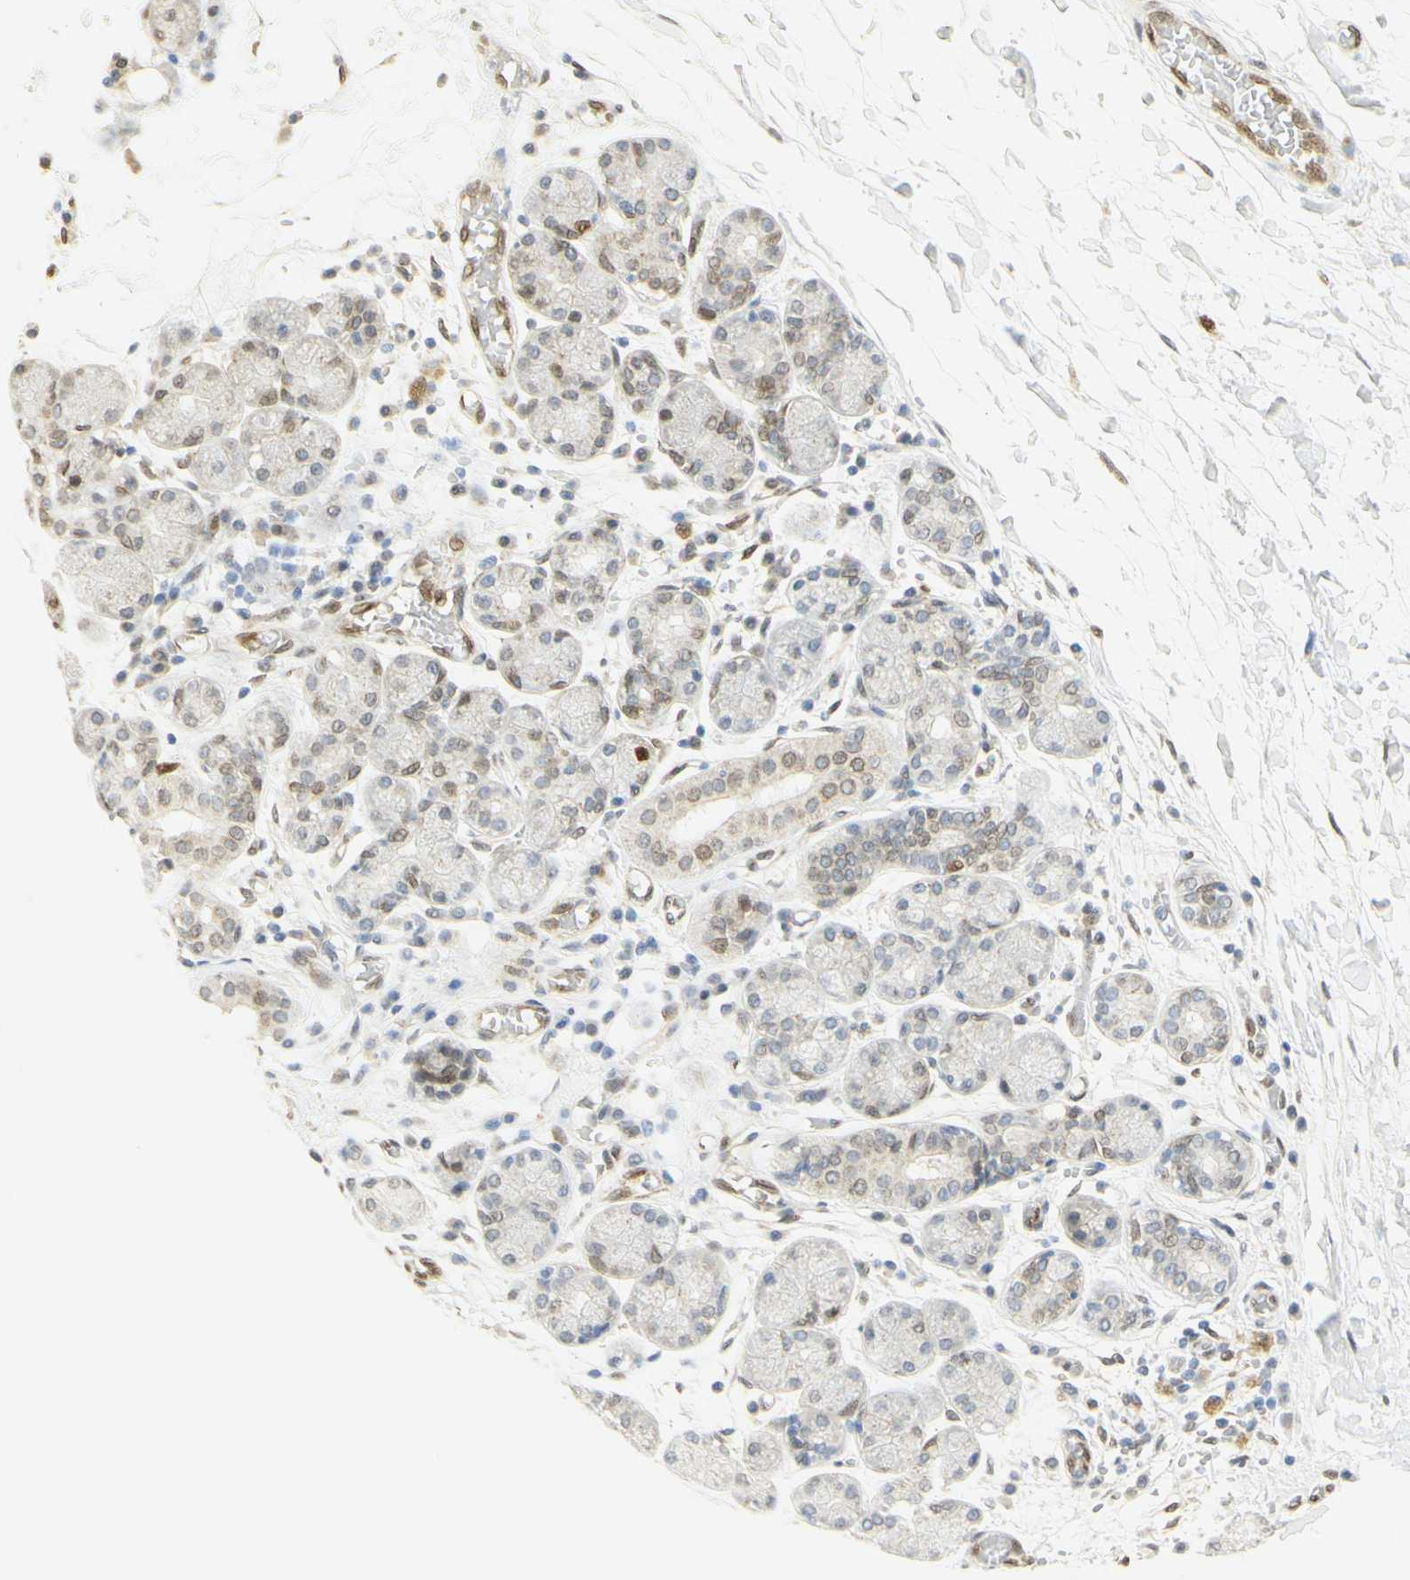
{"staining": {"intensity": "strong", "quantity": "<25%", "location": "nuclear"}, "tissue": "salivary gland", "cell_type": "Glandular cells", "image_type": "normal", "snomed": [{"axis": "morphology", "description": "Normal tissue, NOS"}, {"axis": "topography", "description": "Salivary gland"}], "caption": "Strong nuclear staining is appreciated in about <25% of glandular cells in normal salivary gland.", "gene": "E2F1", "patient": {"sex": "female", "age": 24}}